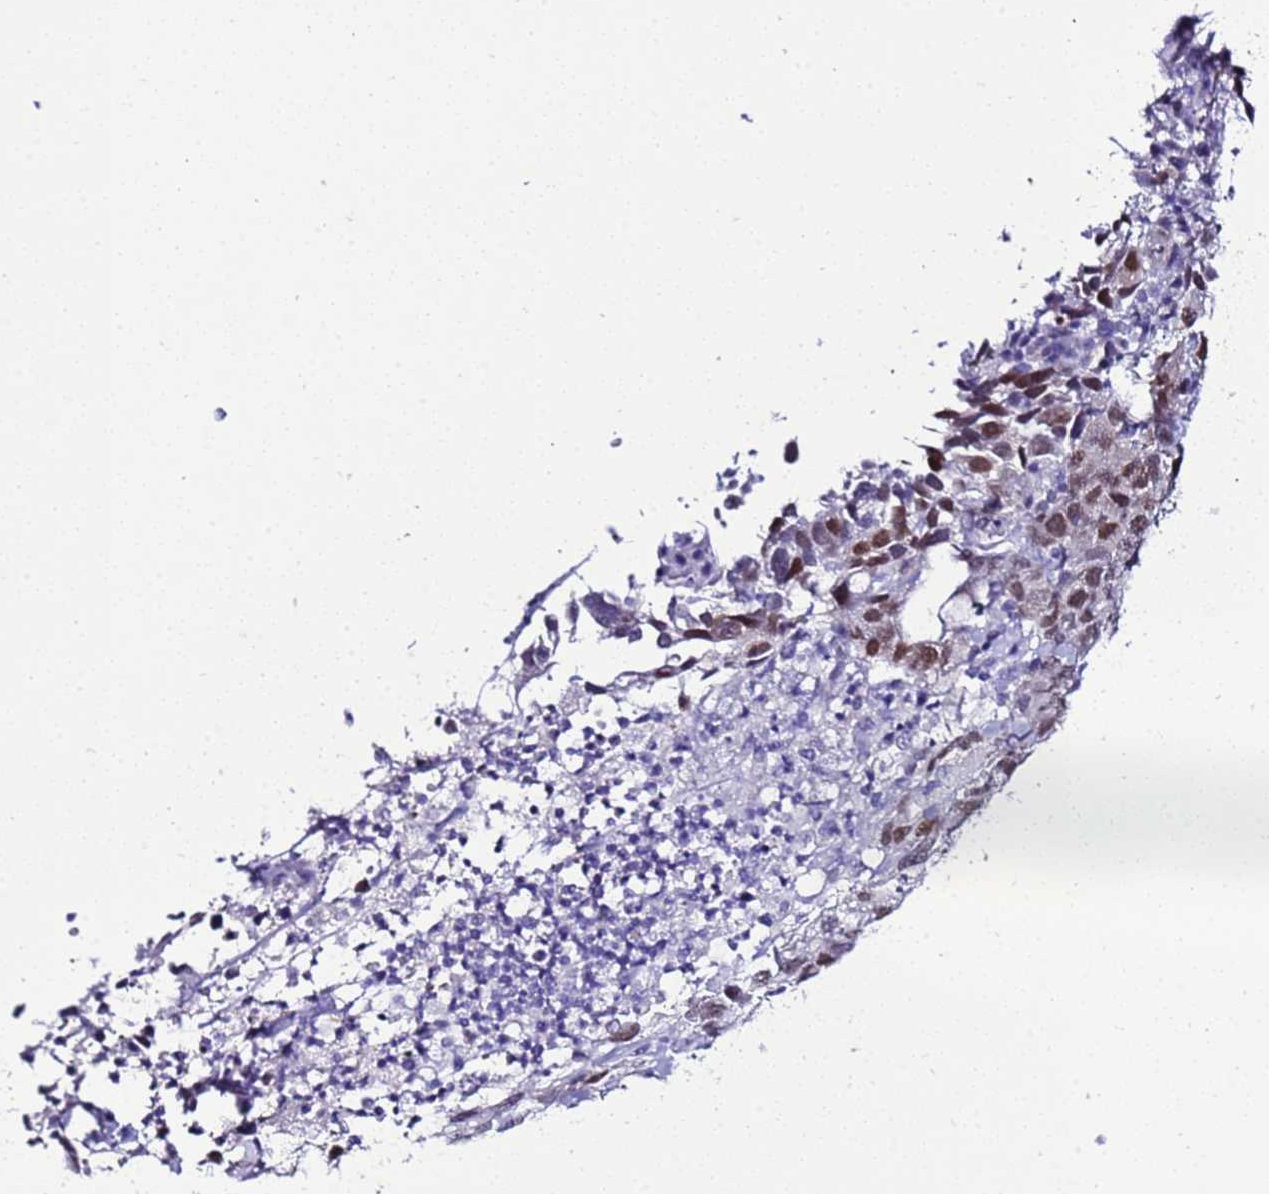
{"staining": {"intensity": "moderate", "quantity": "25%-75%", "location": "nuclear"}, "tissue": "lung cancer", "cell_type": "Tumor cells", "image_type": "cancer", "snomed": [{"axis": "morphology", "description": "Adenocarcinoma, NOS"}, {"axis": "topography", "description": "Lung"}], "caption": "The photomicrograph shows immunohistochemical staining of lung adenocarcinoma. There is moderate nuclear positivity is present in approximately 25%-75% of tumor cells.", "gene": "BCL7A", "patient": {"sex": "female", "age": 51}}